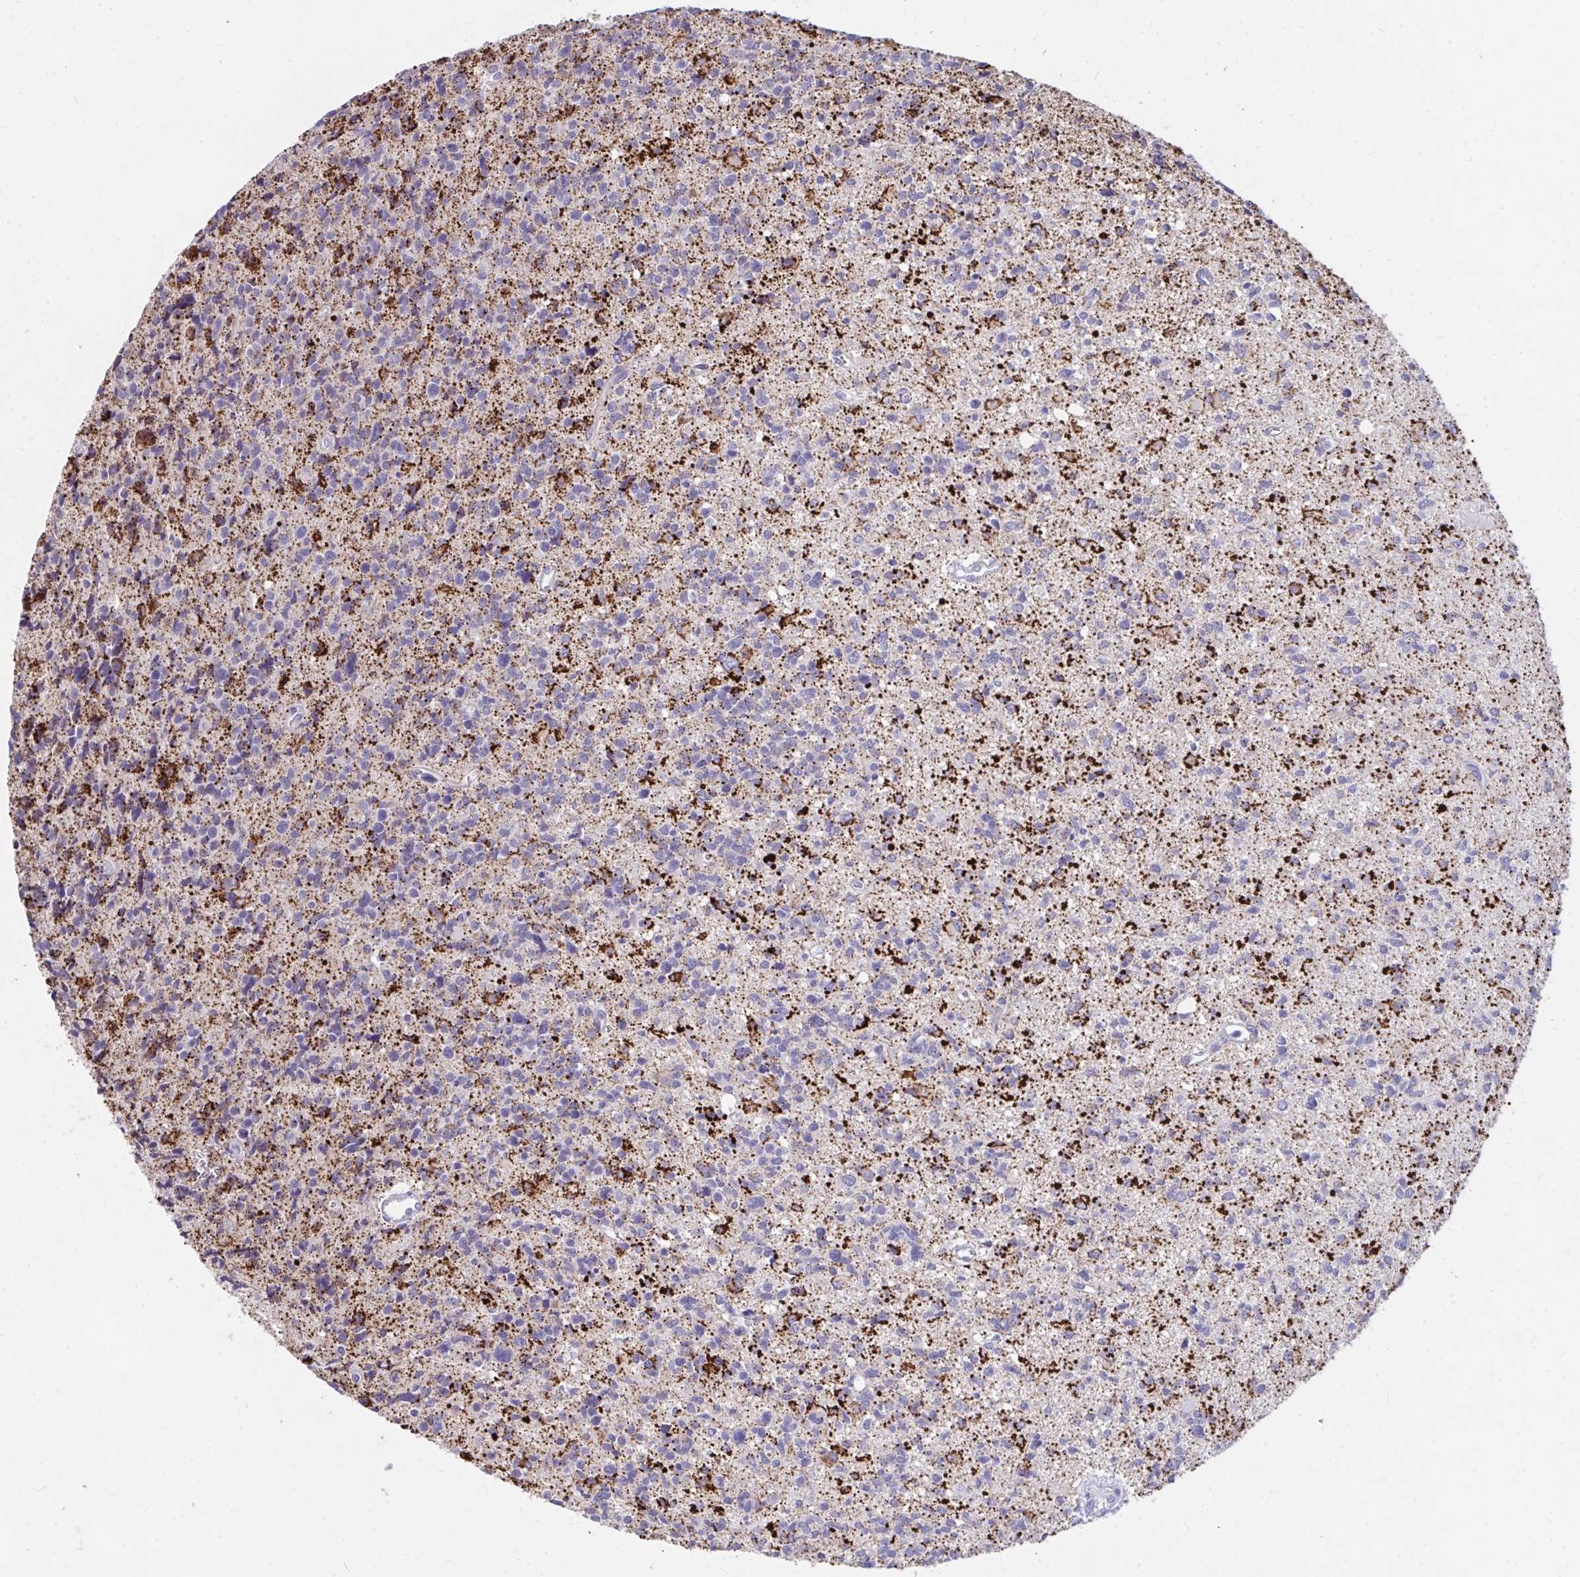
{"staining": {"intensity": "strong", "quantity": "<25%", "location": "cytoplasmic/membranous"}, "tissue": "glioma", "cell_type": "Tumor cells", "image_type": "cancer", "snomed": [{"axis": "morphology", "description": "Glioma, malignant, High grade"}, {"axis": "topography", "description": "Brain"}], "caption": "Glioma was stained to show a protein in brown. There is medium levels of strong cytoplasmic/membranous staining in about <25% of tumor cells.", "gene": "CEP63", "patient": {"sex": "male", "age": 29}}